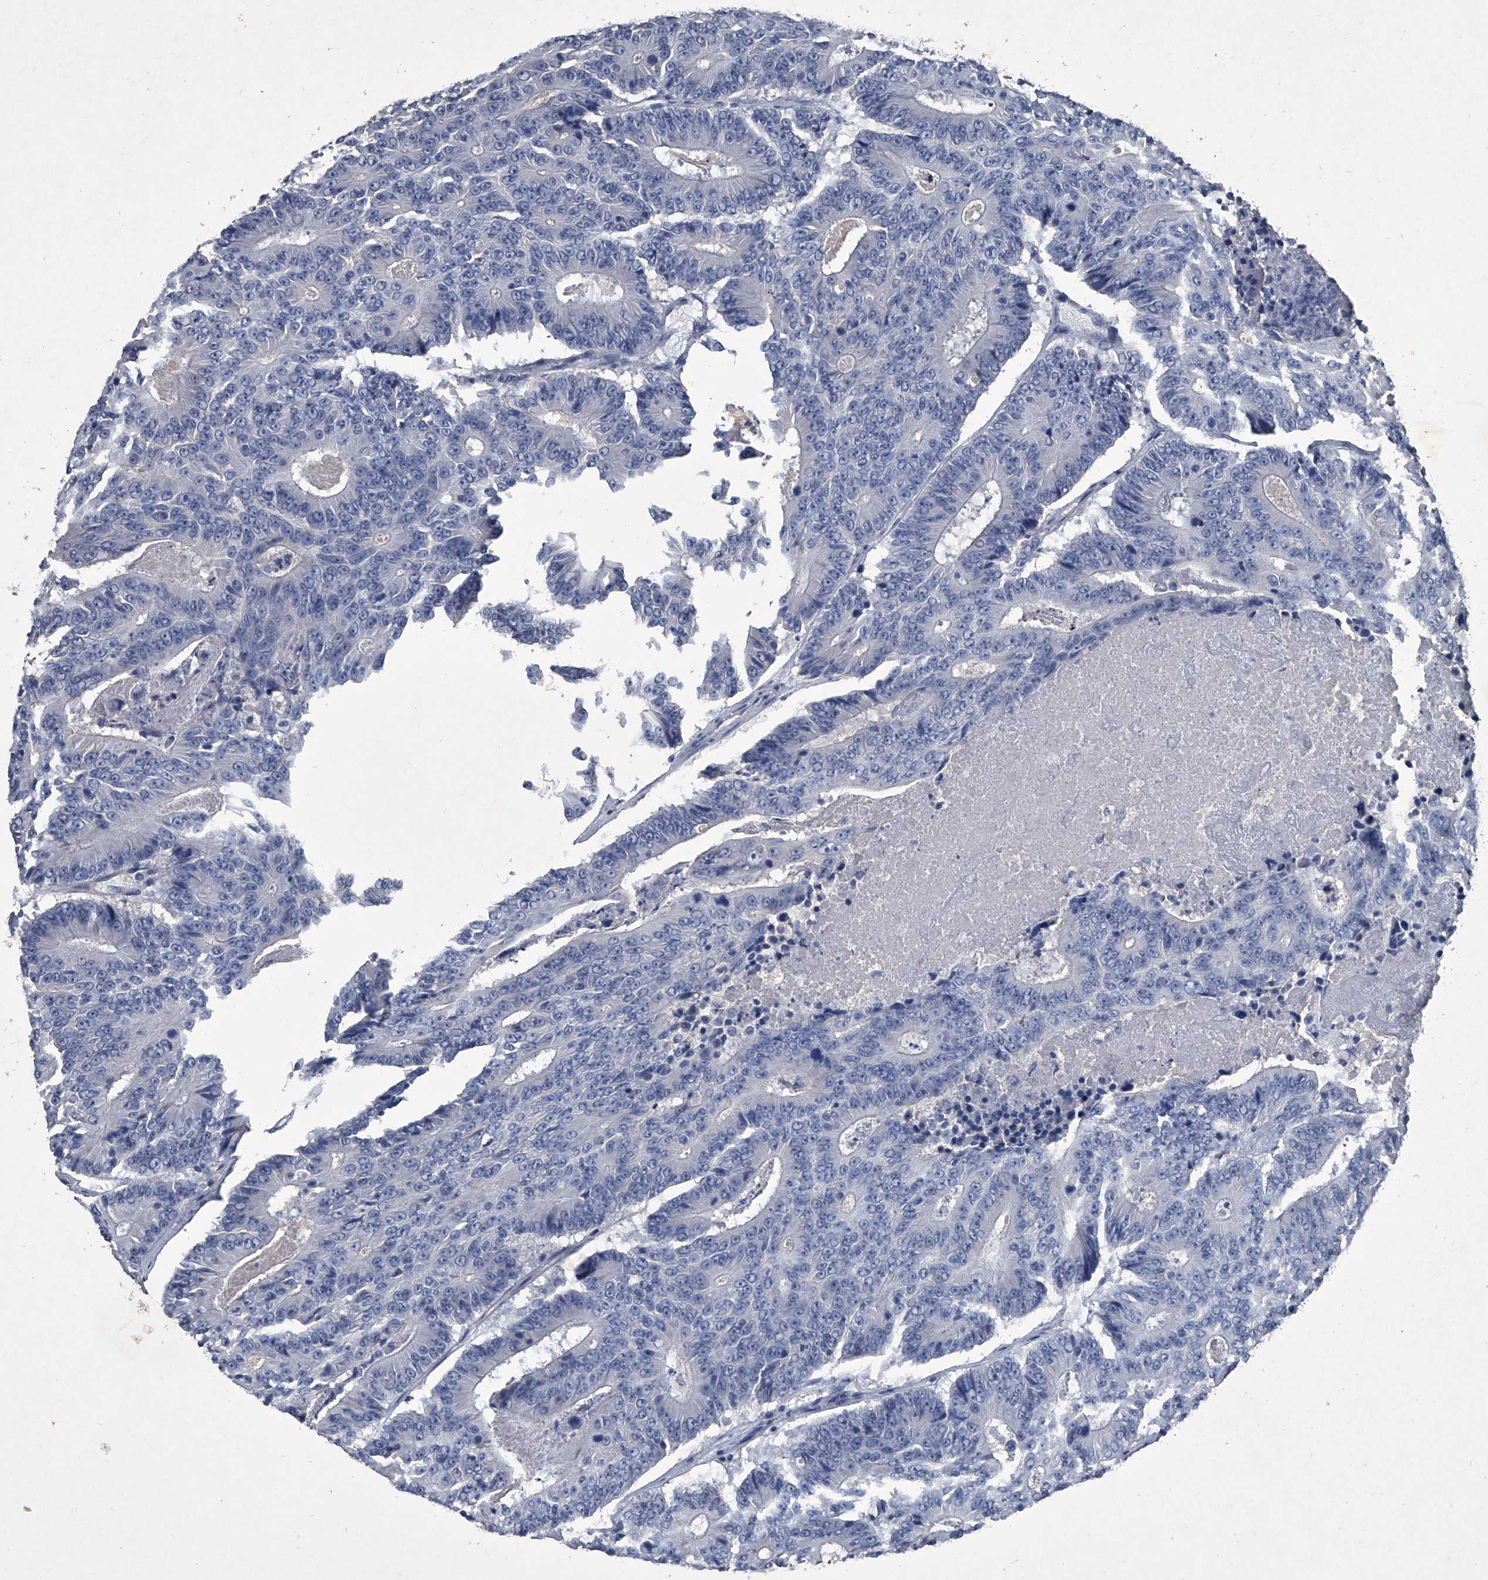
{"staining": {"intensity": "negative", "quantity": "none", "location": "none"}, "tissue": "colorectal cancer", "cell_type": "Tumor cells", "image_type": "cancer", "snomed": [{"axis": "morphology", "description": "Adenocarcinoma, NOS"}, {"axis": "topography", "description": "Colon"}], "caption": "There is no significant positivity in tumor cells of colorectal cancer (adenocarcinoma).", "gene": "MAPKAP1", "patient": {"sex": "male", "age": 83}}